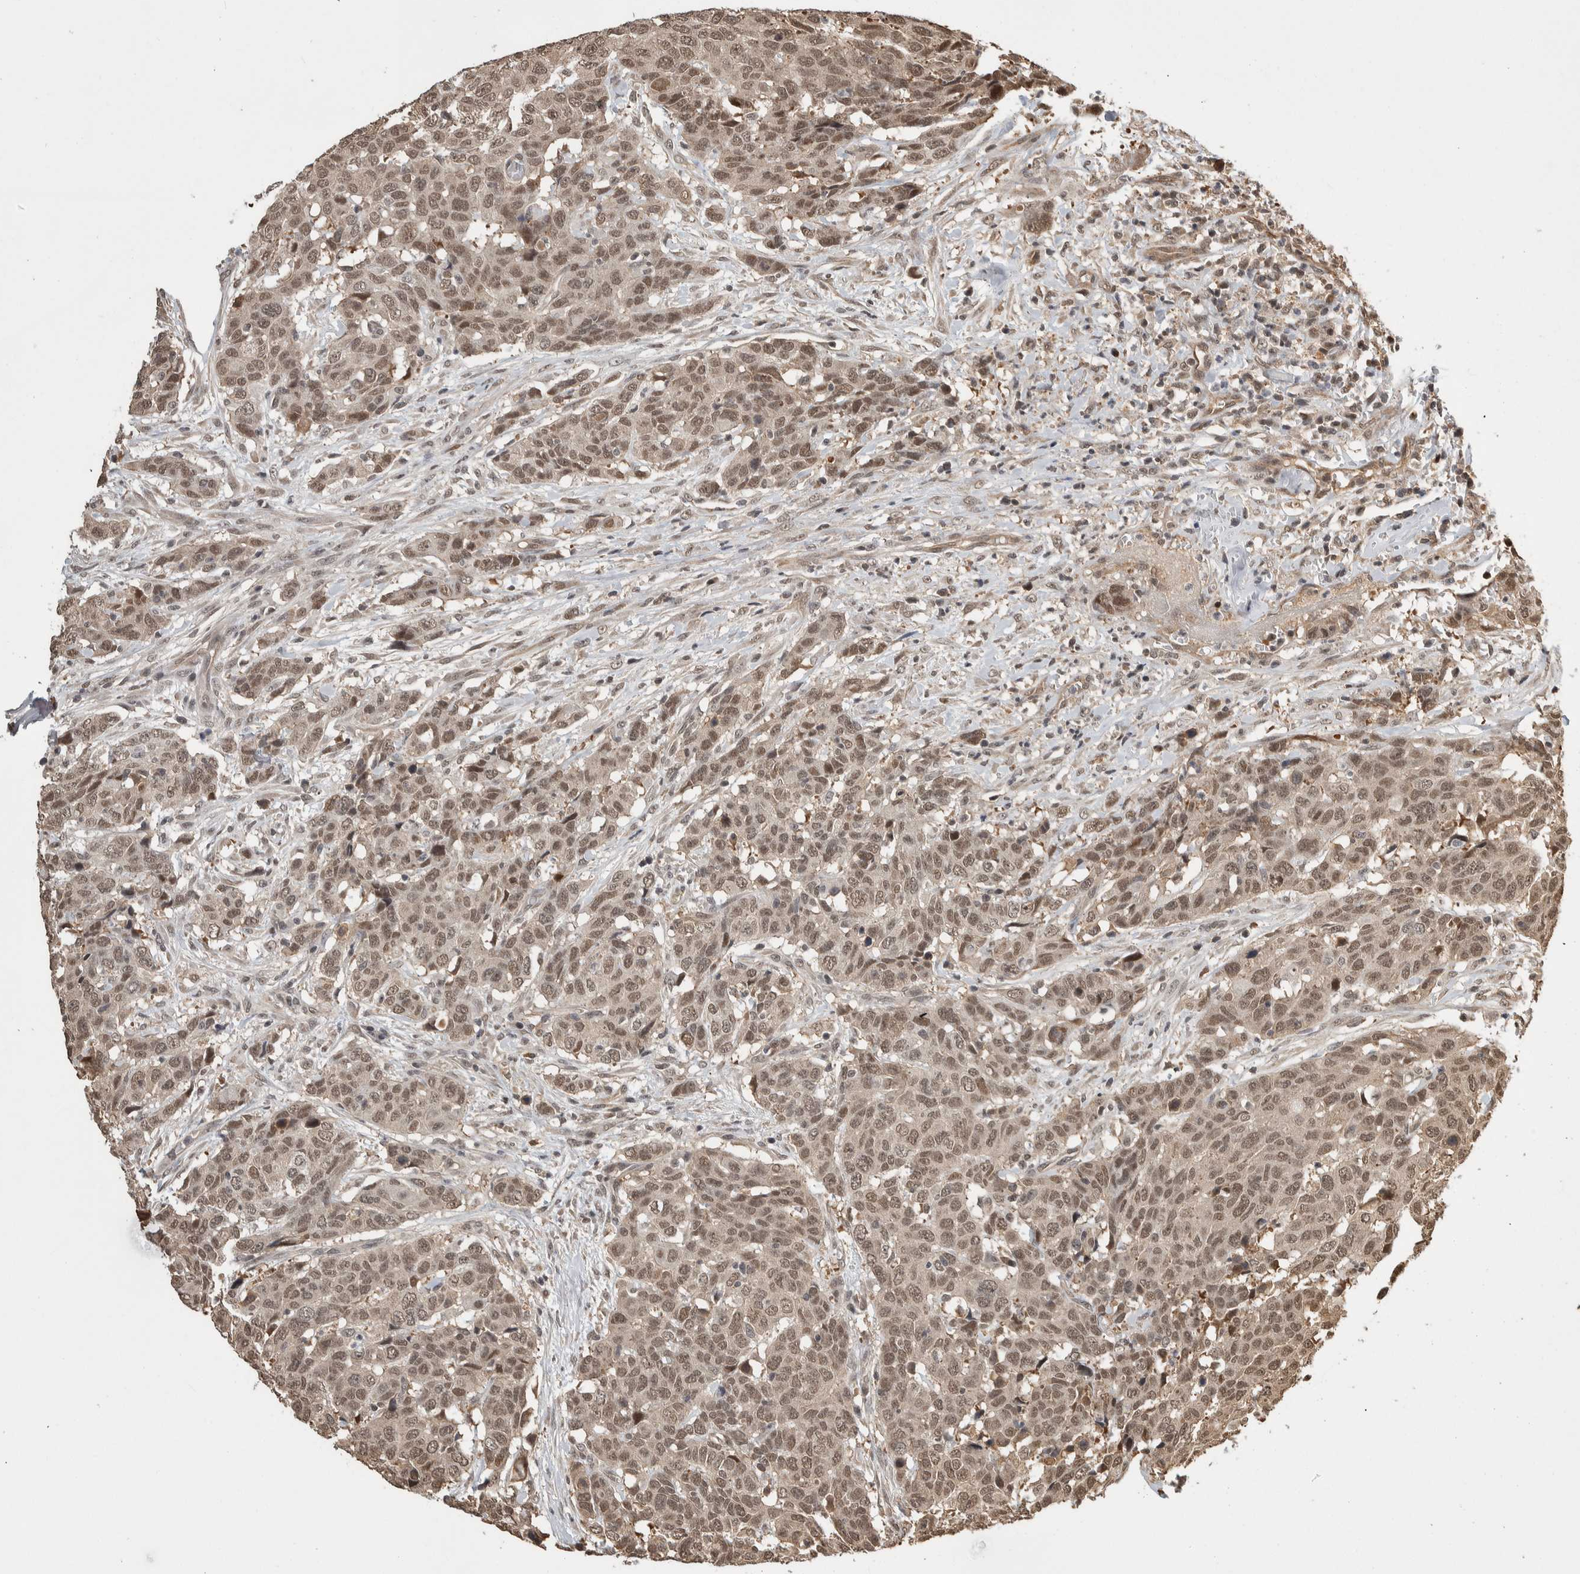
{"staining": {"intensity": "moderate", "quantity": ">75%", "location": "nuclear"}, "tissue": "head and neck cancer", "cell_type": "Tumor cells", "image_type": "cancer", "snomed": [{"axis": "morphology", "description": "Squamous cell carcinoma, NOS"}, {"axis": "topography", "description": "Head-Neck"}], "caption": "Head and neck cancer stained with IHC displays moderate nuclear expression in about >75% of tumor cells.", "gene": "ZNF592", "patient": {"sex": "male", "age": 66}}